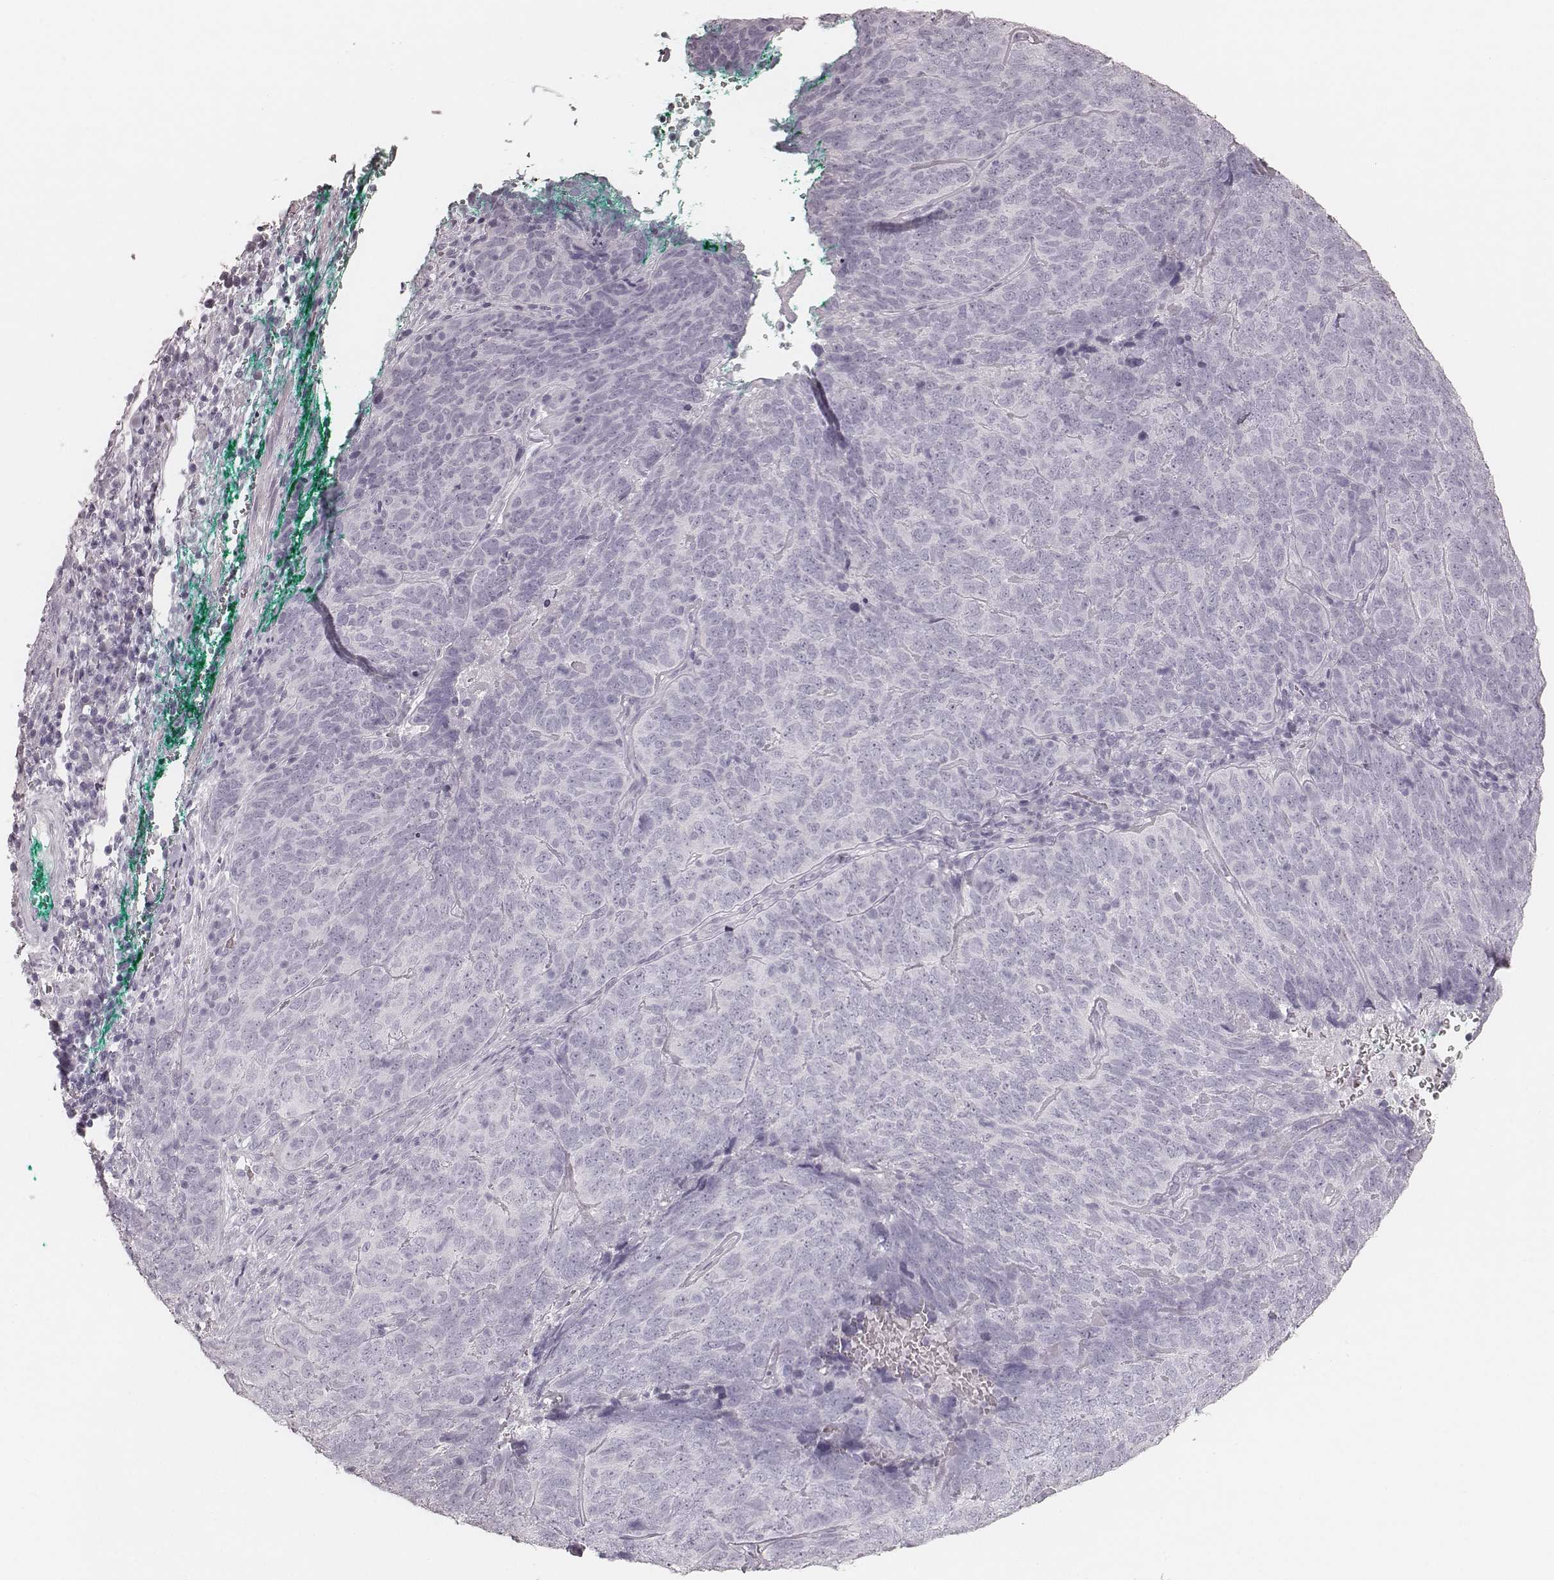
{"staining": {"intensity": "negative", "quantity": "none", "location": "none"}, "tissue": "skin cancer", "cell_type": "Tumor cells", "image_type": "cancer", "snomed": [{"axis": "morphology", "description": "Squamous cell carcinoma, NOS"}, {"axis": "topography", "description": "Skin"}, {"axis": "topography", "description": "Anal"}], "caption": "An IHC image of skin cancer (squamous cell carcinoma) is shown. There is no staining in tumor cells of skin cancer (squamous cell carcinoma).", "gene": "KRT82", "patient": {"sex": "female", "age": 51}}